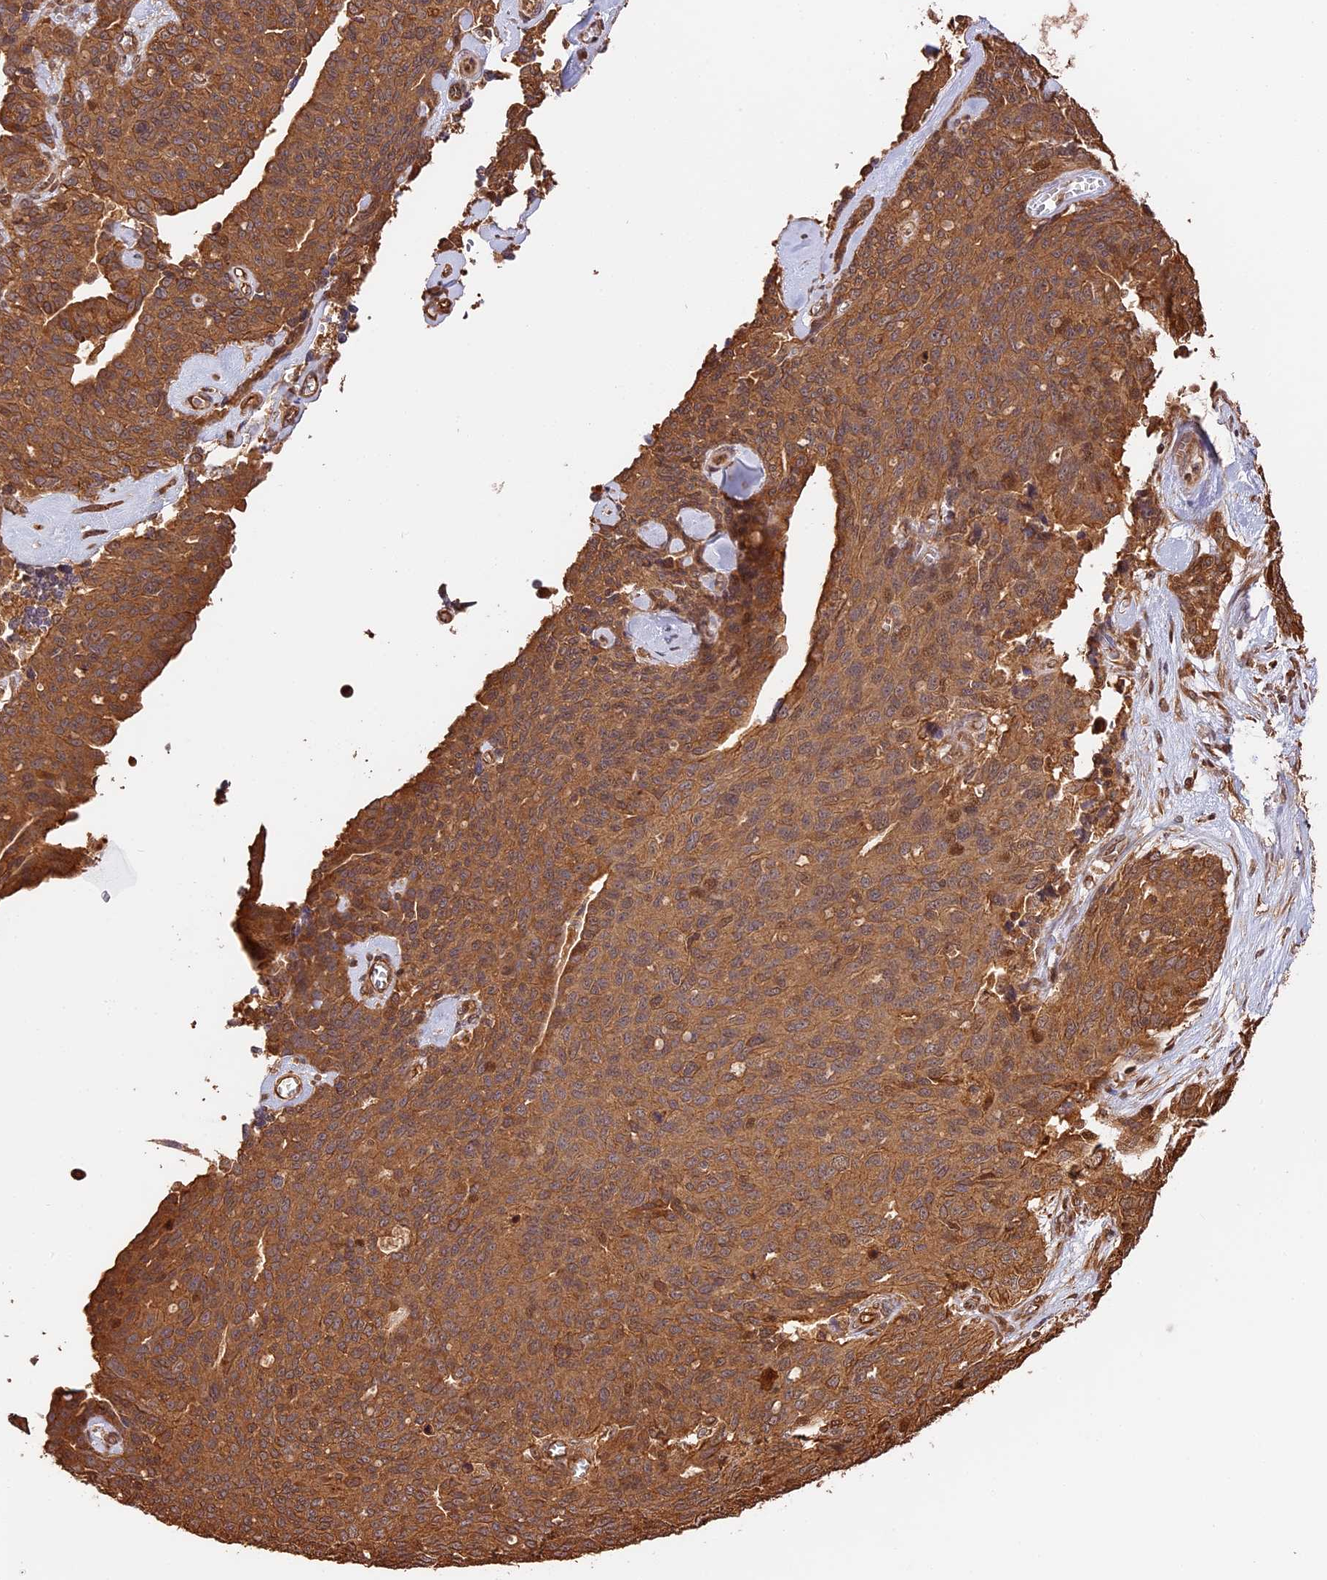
{"staining": {"intensity": "moderate", "quantity": ">75%", "location": "cytoplasmic/membranous"}, "tissue": "ovarian cancer", "cell_type": "Tumor cells", "image_type": "cancer", "snomed": [{"axis": "morphology", "description": "Carcinoma, endometroid"}, {"axis": "topography", "description": "Ovary"}], "caption": "Moderate cytoplasmic/membranous positivity for a protein is seen in approximately >75% of tumor cells of ovarian cancer (endometroid carcinoma) using immunohistochemistry (IHC).", "gene": "PPP1R37", "patient": {"sex": "female", "age": 60}}